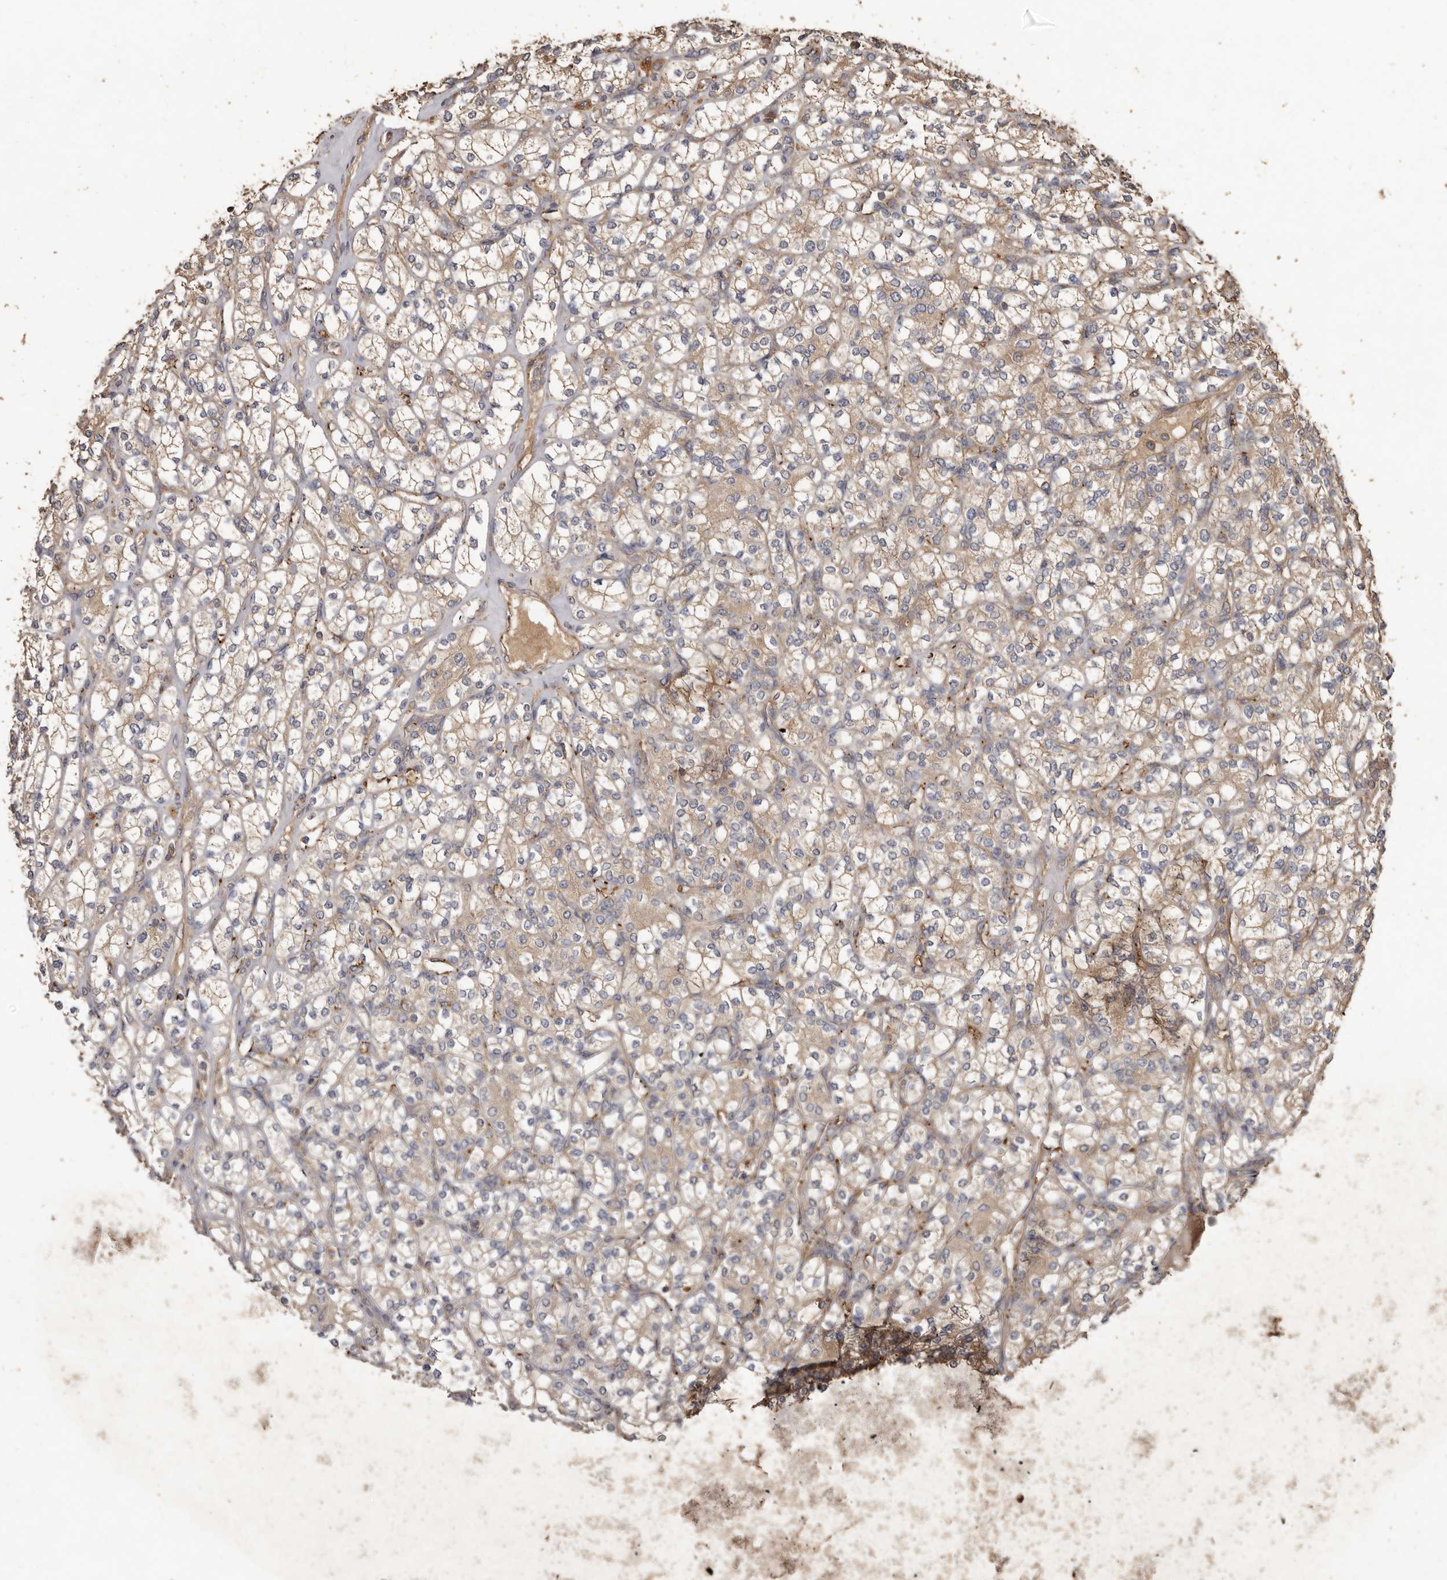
{"staining": {"intensity": "moderate", "quantity": "25%-75%", "location": "cytoplasmic/membranous"}, "tissue": "renal cancer", "cell_type": "Tumor cells", "image_type": "cancer", "snomed": [{"axis": "morphology", "description": "Adenocarcinoma, NOS"}, {"axis": "topography", "description": "Kidney"}], "caption": "Approximately 25%-75% of tumor cells in human renal adenocarcinoma show moderate cytoplasmic/membranous protein staining as visualized by brown immunohistochemical staining.", "gene": "FLCN", "patient": {"sex": "male", "age": 77}}